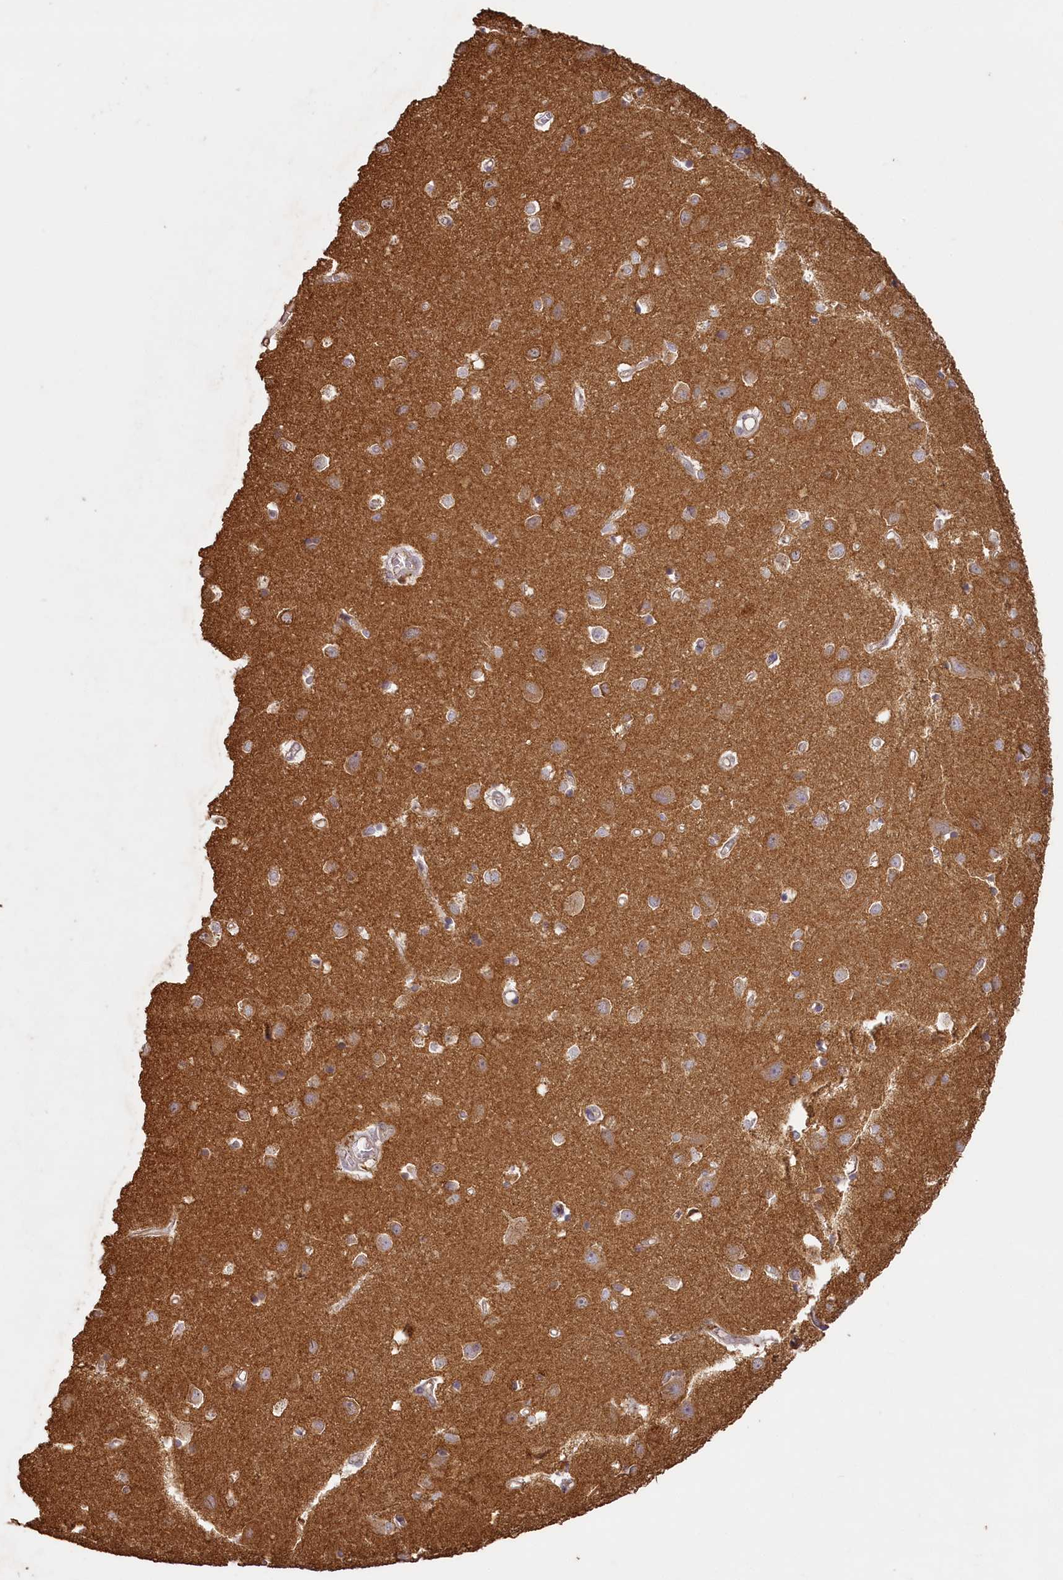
{"staining": {"intensity": "weak", "quantity": "25%-75%", "location": "cytoplasmic/membranous"}, "tissue": "cerebral cortex", "cell_type": "Endothelial cells", "image_type": "normal", "snomed": [{"axis": "morphology", "description": "Normal tissue, NOS"}, {"axis": "topography", "description": "Cerebral cortex"}], "caption": "Protein staining of benign cerebral cortex demonstrates weak cytoplasmic/membranous positivity in about 25%-75% of endothelial cells.", "gene": "MADD", "patient": {"sex": "female", "age": 64}}